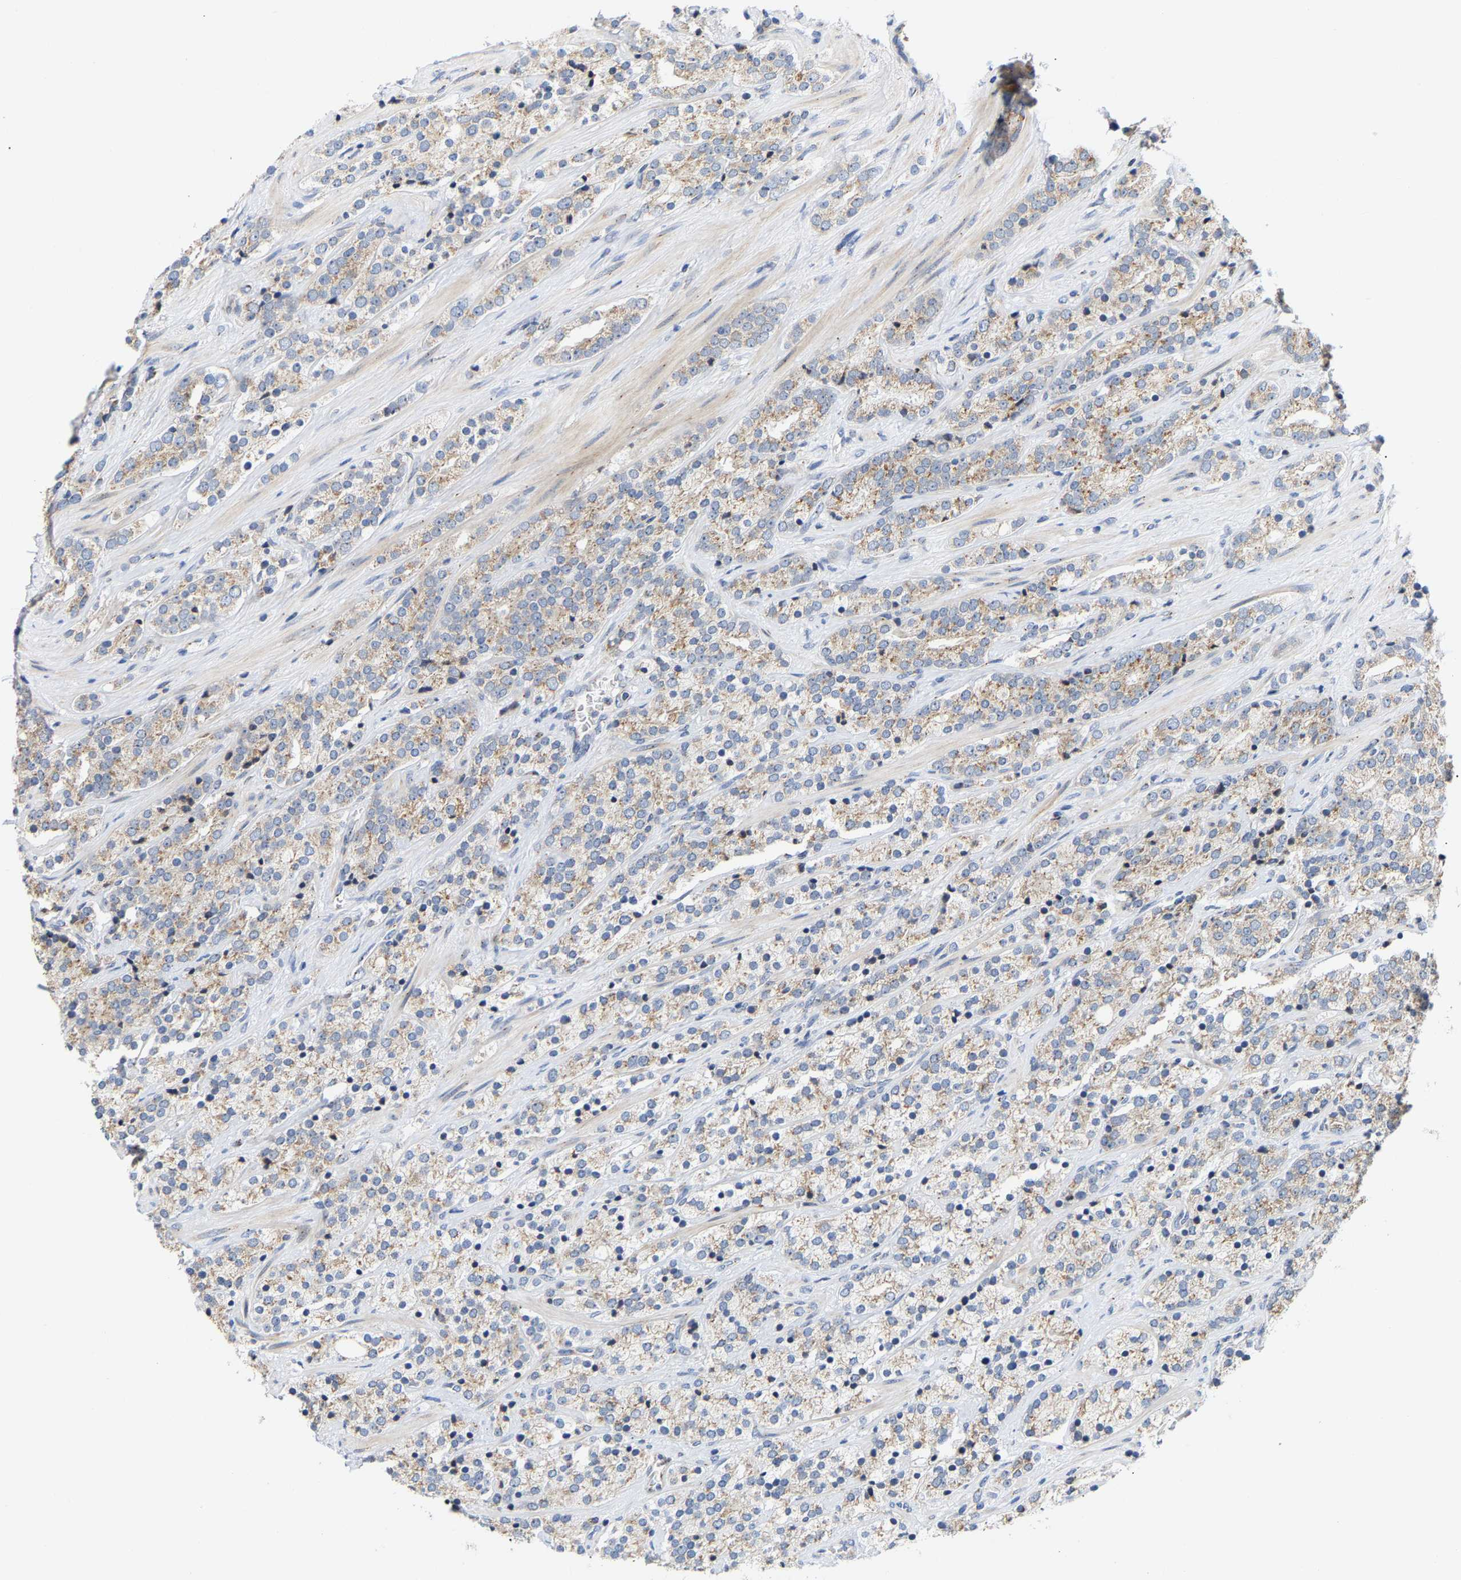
{"staining": {"intensity": "weak", "quantity": ">75%", "location": "cytoplasmic/membranous"}, "tissue": "prostate cancer", "cell_type": "Tumor cells", "image_type": "cancer", "snomed": [{"axis": "morphology", "description": "Adenocarcinoma, High grade"}, {"axis": "topography", "description": "Prostate"}], "caption": "Weak cytoplasmic/membranous positivity for a protein is identified in approximately >75% of tumor cells of prostate cancer (high-grade adenocarcinoma) using IHC.", "gene": "PCNT", "patient": {"sex": "male", "age": 71}}